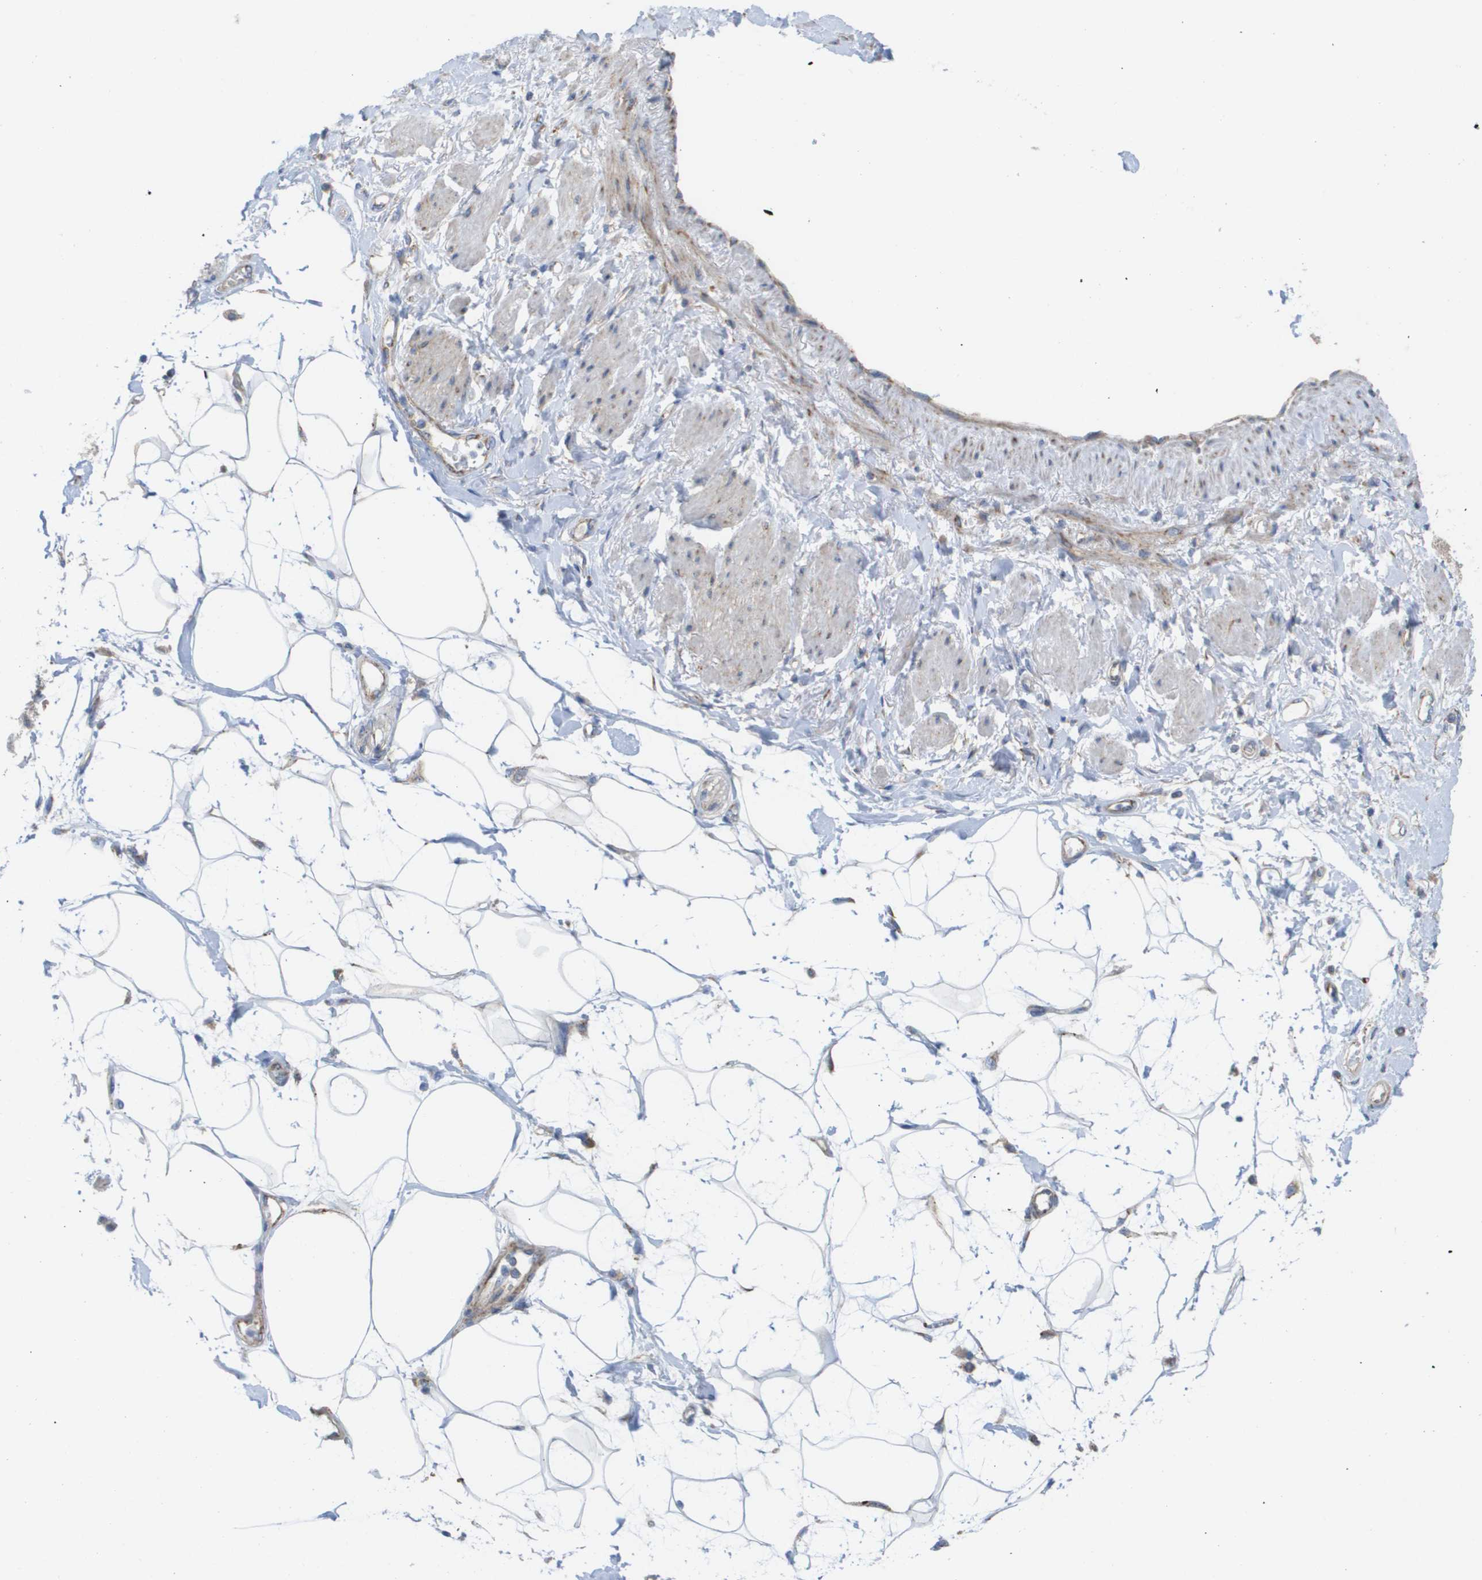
{"staining": {"intensity": "negative", "quantity": "none", "location": "none"}, "tissue": "adipose tissue", "cell_type": "Adipocytes", "image_type": "normal", "snomed": [{"axis": "morphology", "description": "Normal tissue, NOS"}, {"axis": "morphology", "description": "Adenocarcinoma, NOS"}, {"axis": "topography", "description": "Duodenum"}, {"axis": "topography", "description": "Peripheral nerve tissue"}], "caption": "Immunohistochemistry (IHC) of normal human adipose tissue displays no expression in adipocytes.", "gene": "FIS1", "patient": {"sex": "female", "age": 60}}